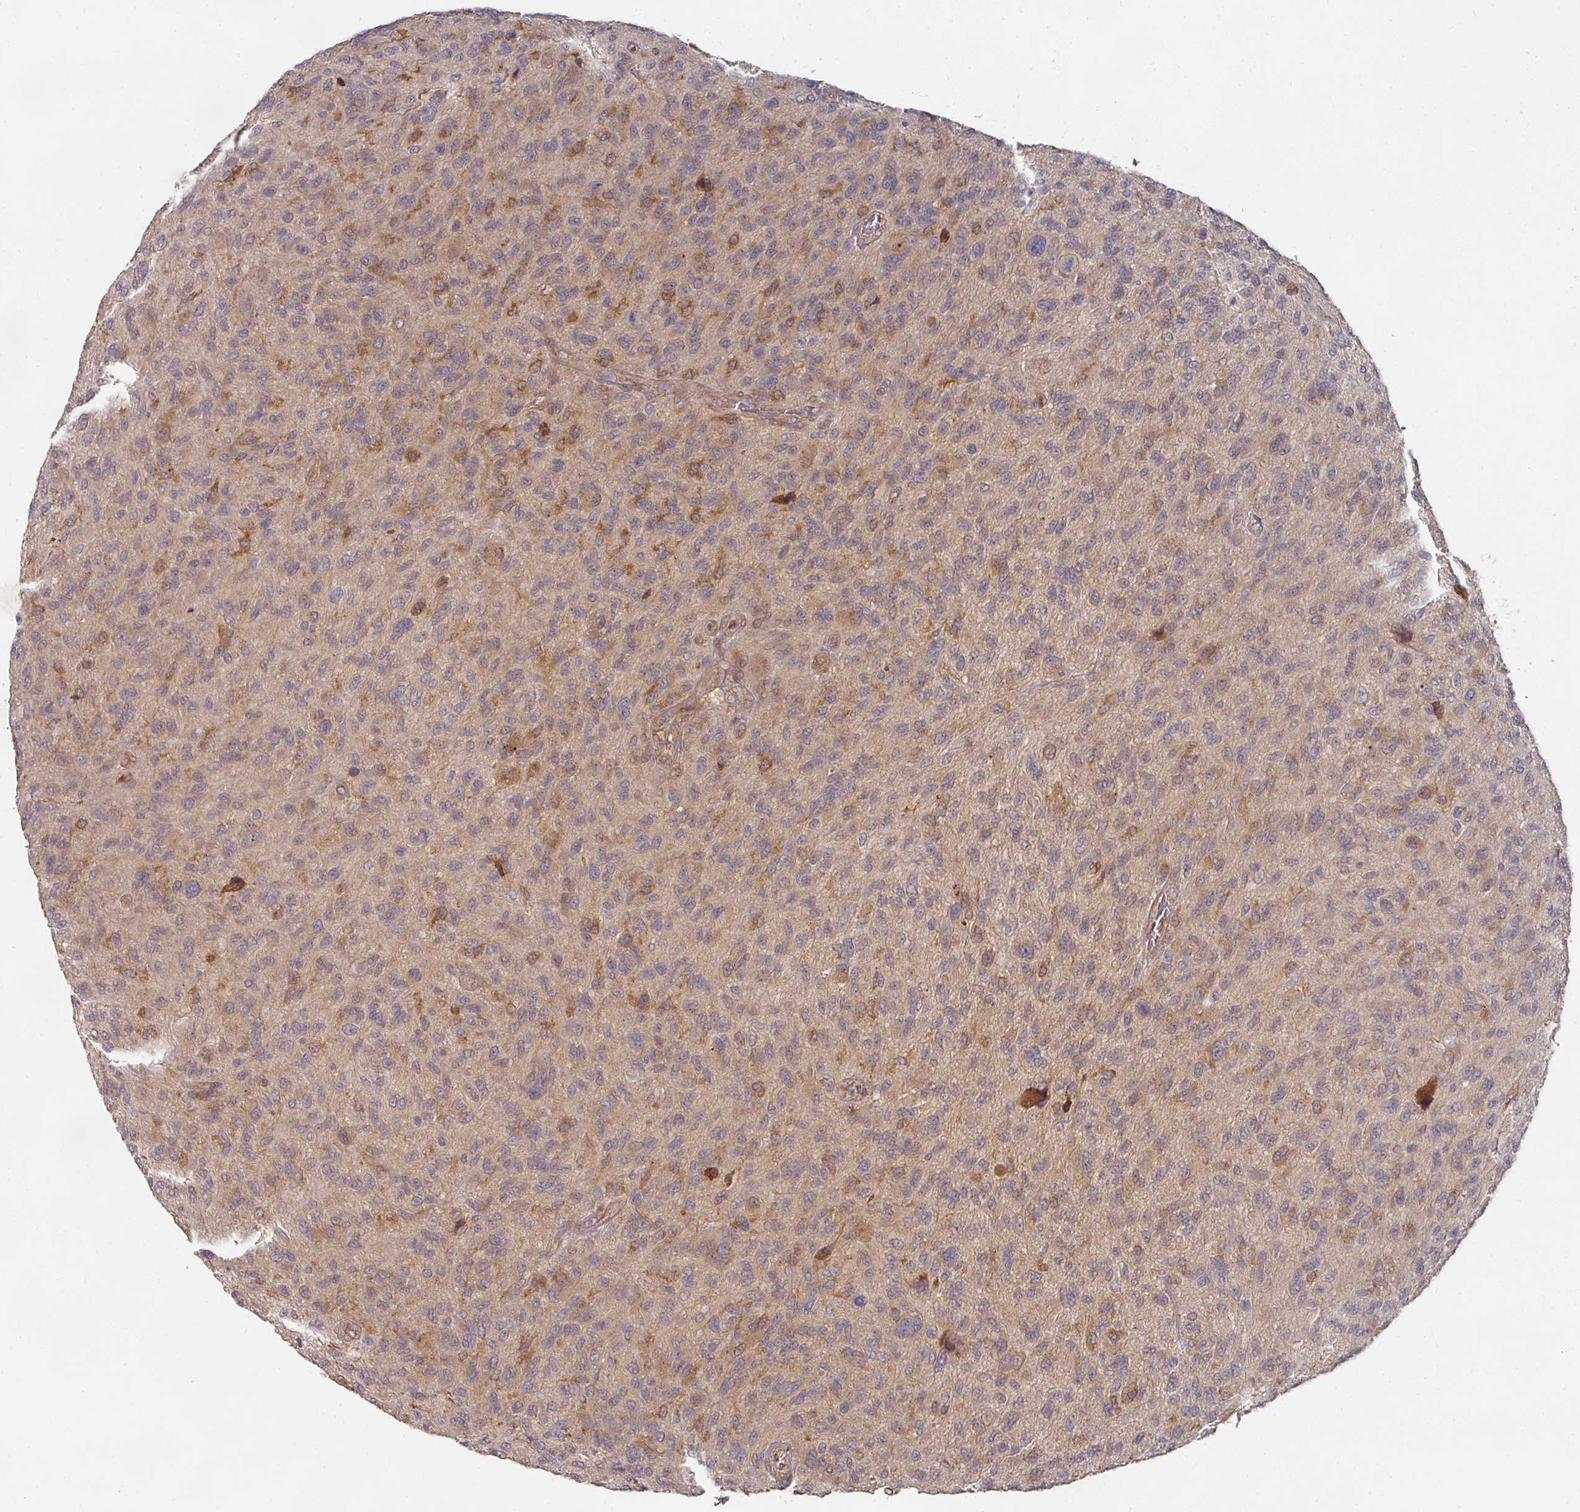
{"staining": {"intensity": "negative", "quantity": "none", "location": "none"}, "tissue": "glioma", "cell_type": "Tumor cells", "image_type": "cancer", "snomed": [{"axis": "morphology", "description": "Glioma, malignant, High grade"}, {"axis": "topography", "description": "Brain"}], "caption": "Tumor cells show no significant protein positivity in high-grade glioma (malignant).", "gene": "CEP95", "patient": {"sex": "male", "age": 47}}